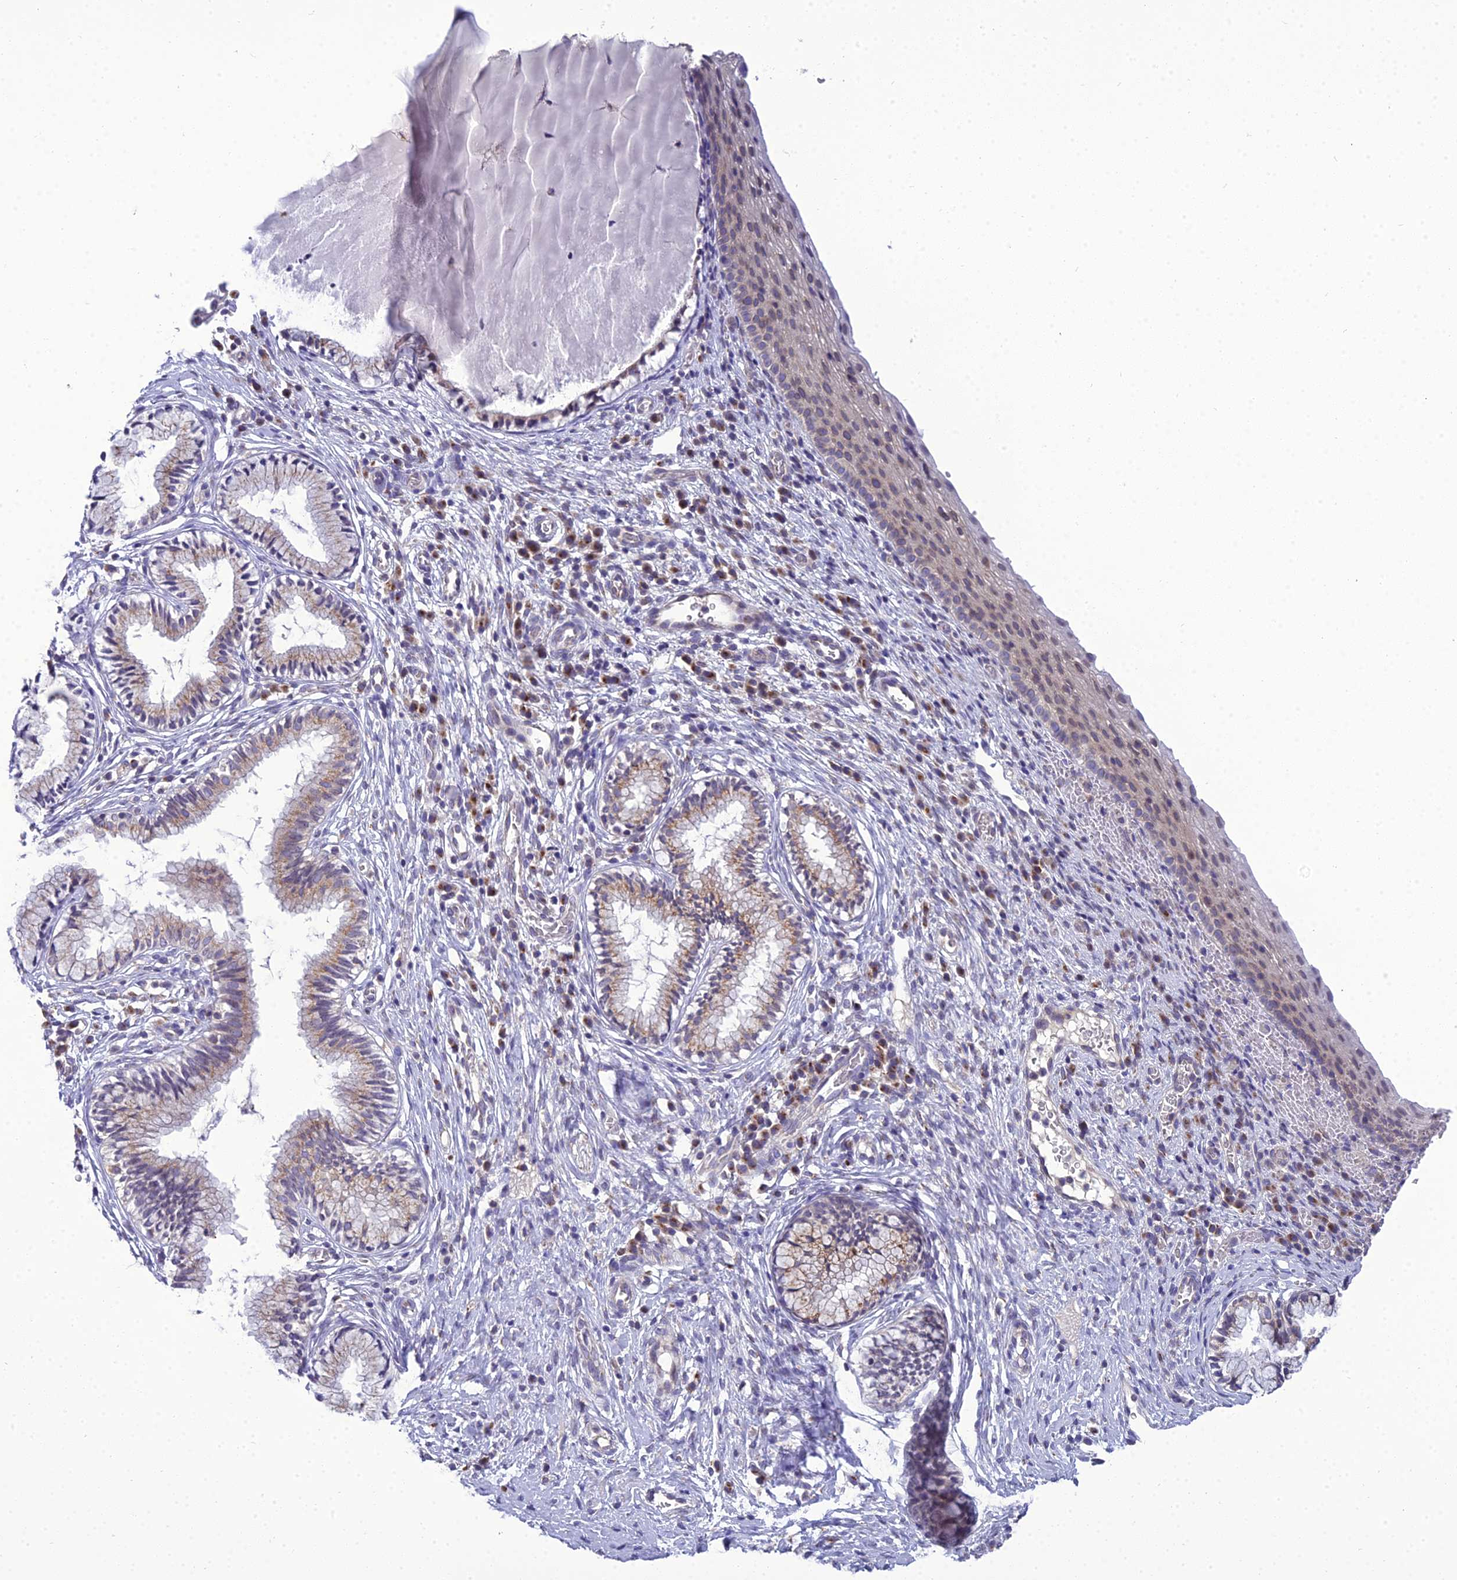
{"staining": {"intensity": "weak", "quantity": "25%-75%", "location": "cytoplasmic/membranous"}, "tissue": "cervix", "cell_type": "Glandular cells", "image_type": "normal", "snomed": [{"axis": "morphology", "description": "Normal tissue, NOS"}, {"axis": "topography", "description": "Cervix"}], "caption": "Immunohistochemistry image of normal cervix: human cervix stained using immunohistochemistry (IHC) displays low levels of weak protein expression localized specifically in the cytoplasmic/membranous of glandular cells, appearing as a cytoplasmic/membranous brown color.", "gene": "GOLPH3", "patient": {"sex": "female", "age": 27}}